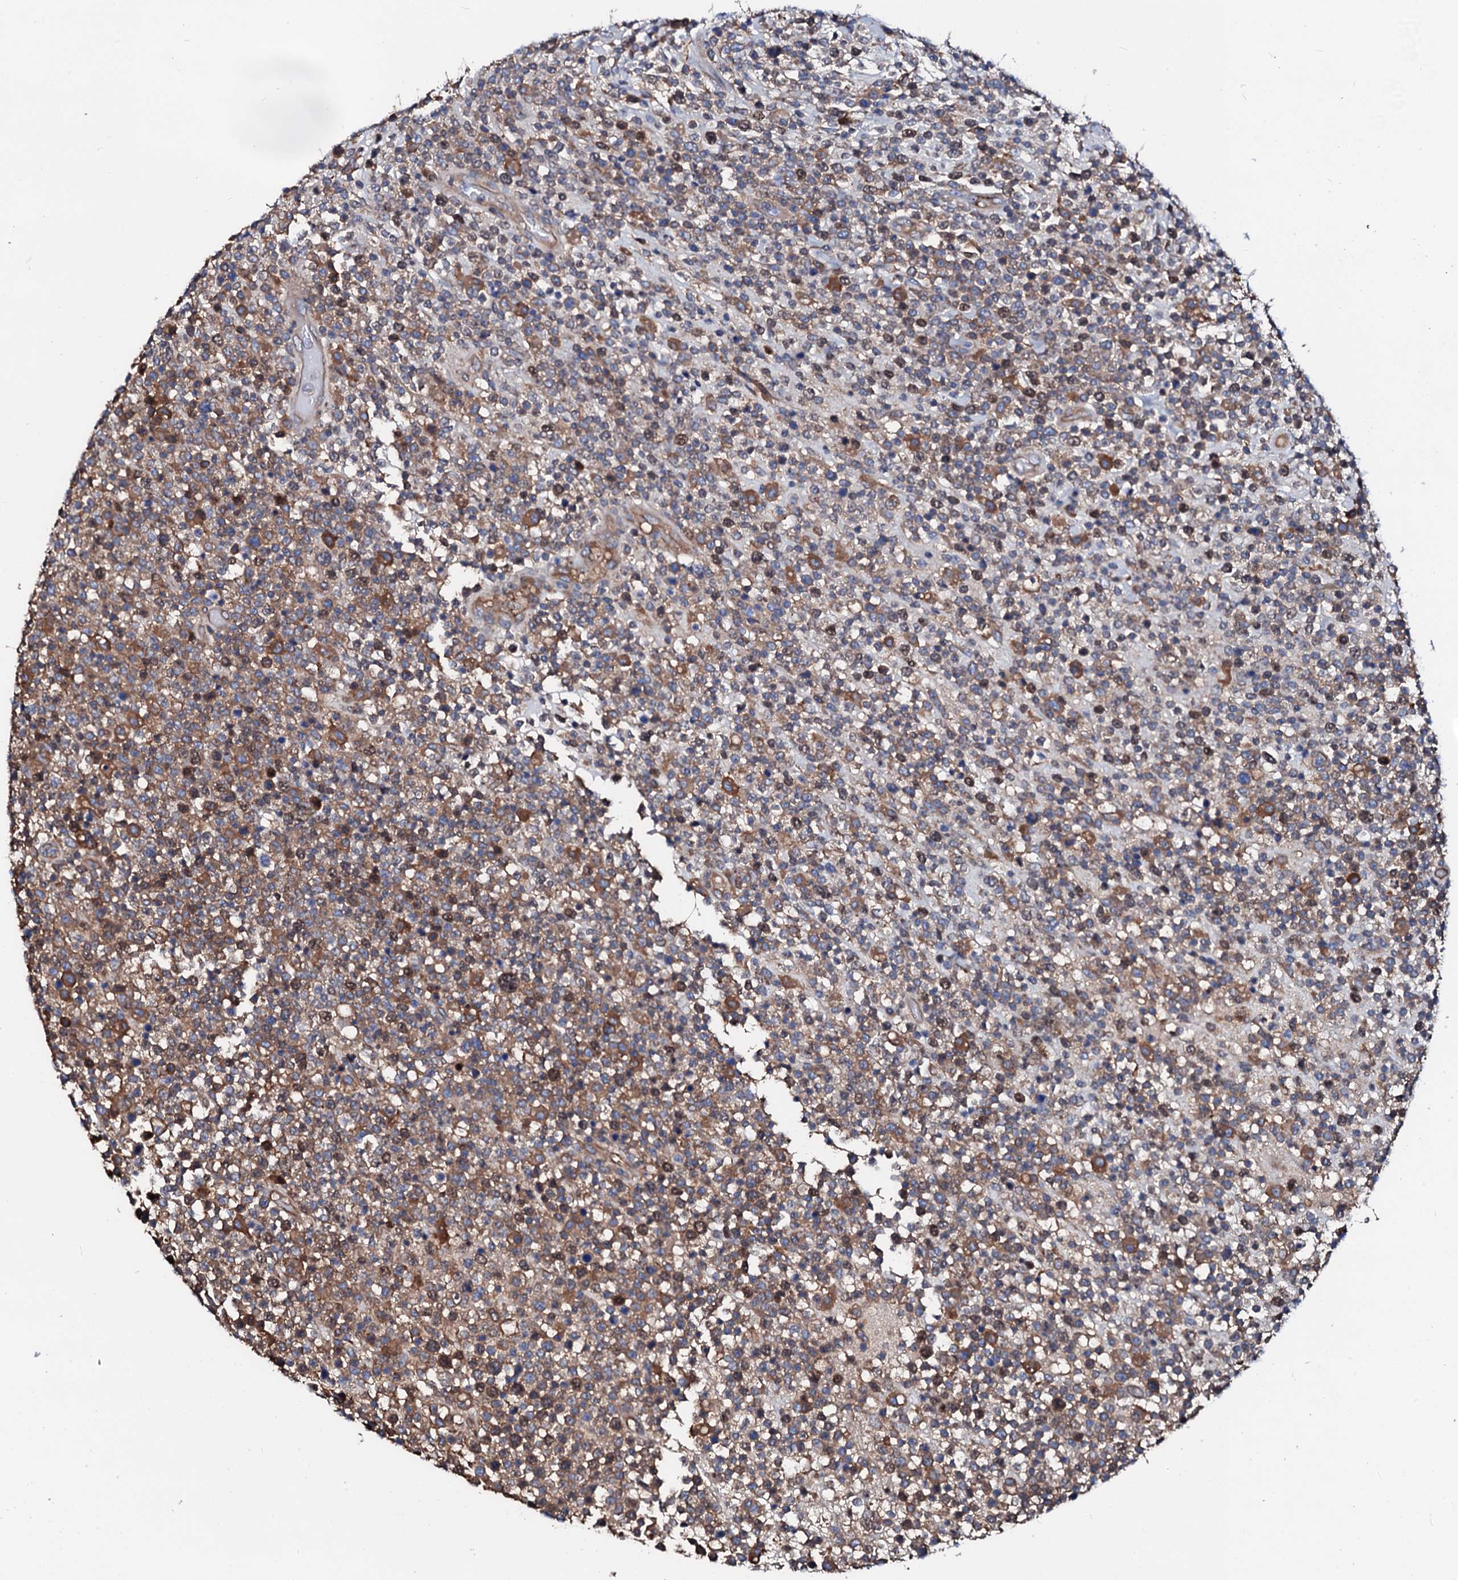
{"staining": {"intensity": "moderate", "quantity": "25%-75%", "location": "cytoplasmic/membranous,nuclear"}, "tissue": "lymphoma", "cell_type": "Tumor cells", "image_type": "cancer", "snomed": [{"axis": "morphology", "description": "Malignant lymphoma, non-Hodgkin's type, High grade"}, {"axis": "topography", "description": "Colon"}], "caption": "IHC (DAB (3,3'-diaminobenzidine)) staining of lymphoma displays moderate cytoplasmic/membranous and nuclear protein positivity in about 25%-75% of tumor cells.", "gene": "CSKMT", "patient": {"sex": "female", "age": 53}}